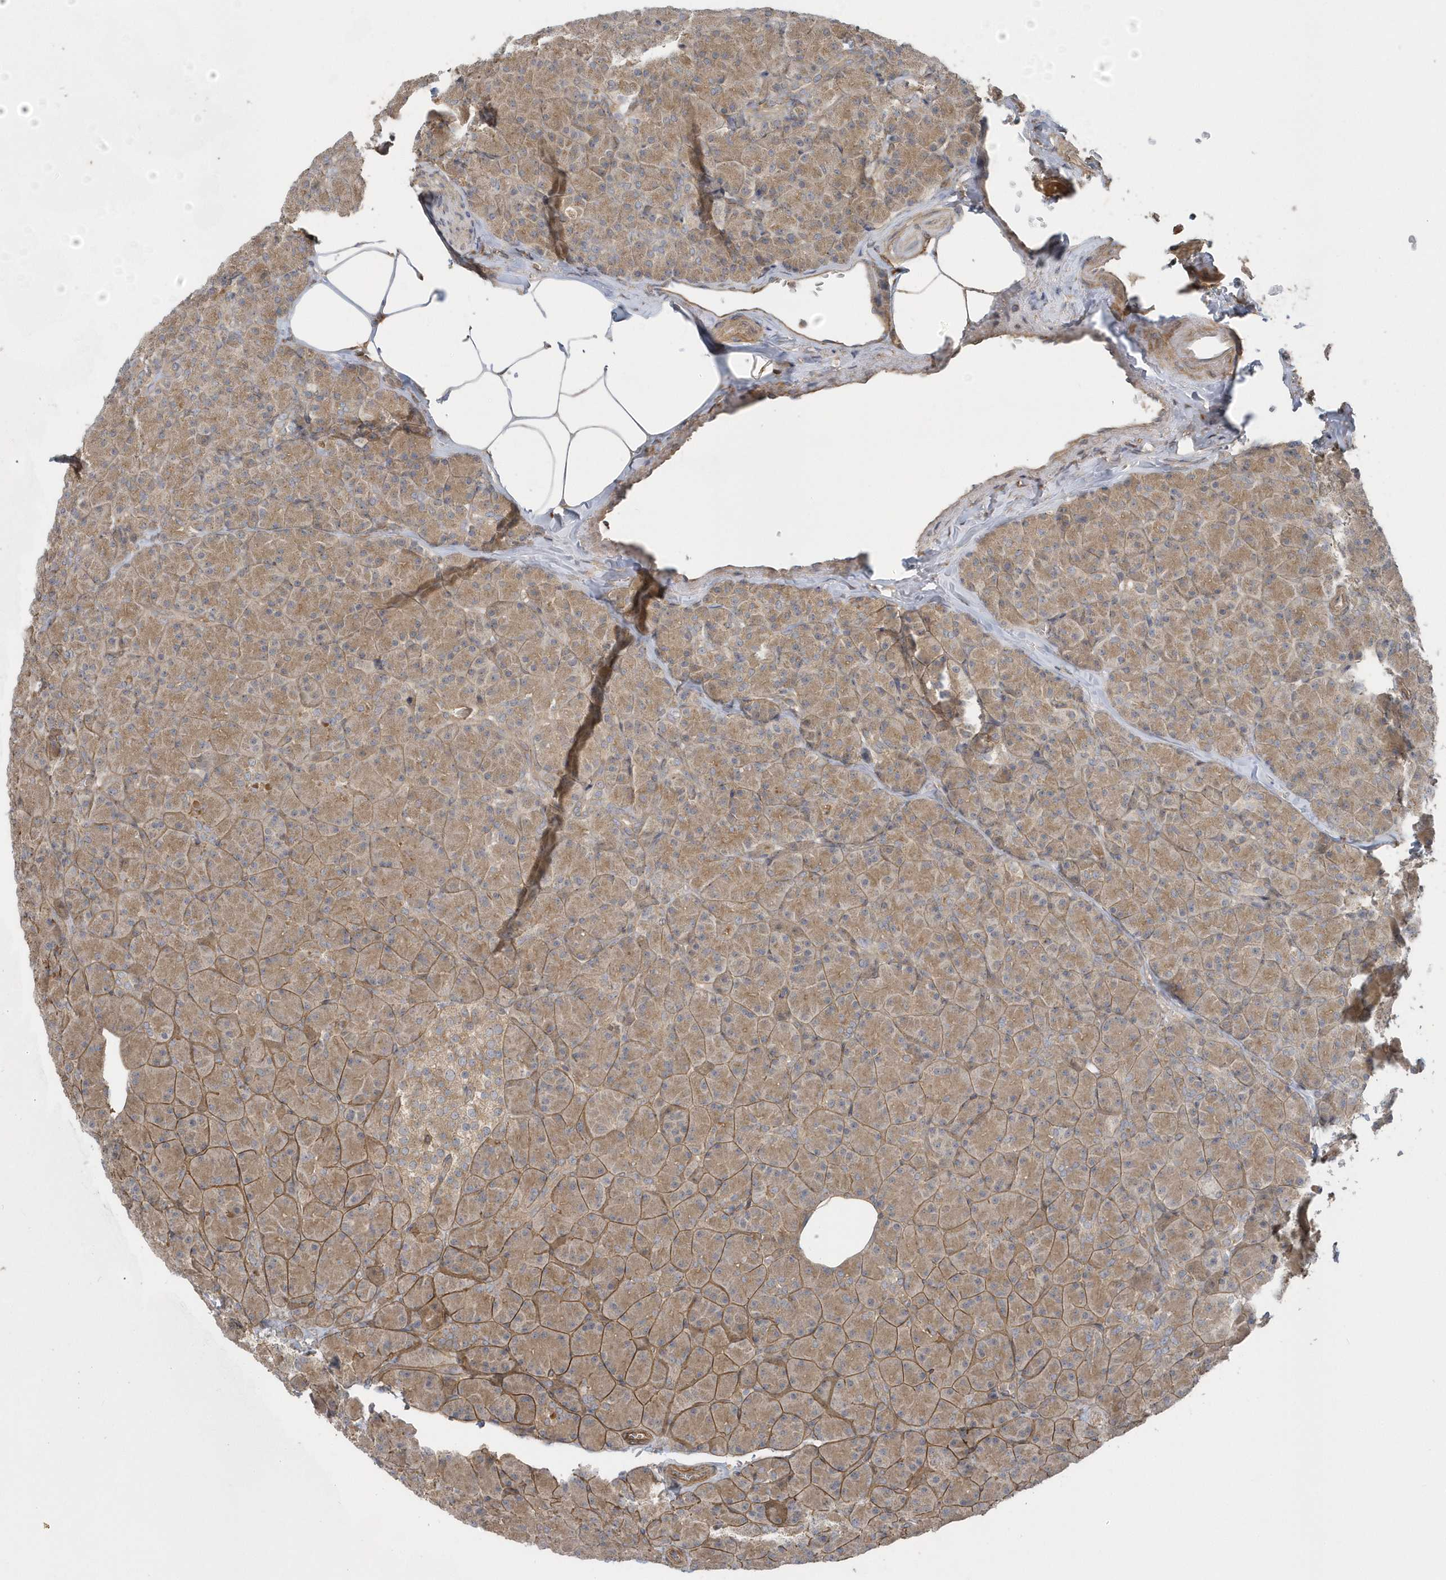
{"staining": {"intensity": "moderate", "quantity": ">75%", "location": "cytoplasmic/membranous"}, "tissue": "pancreas", "cell_type": "Exocrine glandular cells", "image_type": "normal", "snomed": [{"axis": "morphology", "description": "Normal tissue, NOS"}, {"axis": "topography", "description": "Pancreas"}], "caption": "The image demonstrates immunohistochemical staining of benign pancreas. There is moderate cytoplasmic/membranous positivity is appreciated in about >75% of exocrine glandular cells.", "gene": "ACTR1A", "patient": {"sex": "female", "age": 43}}